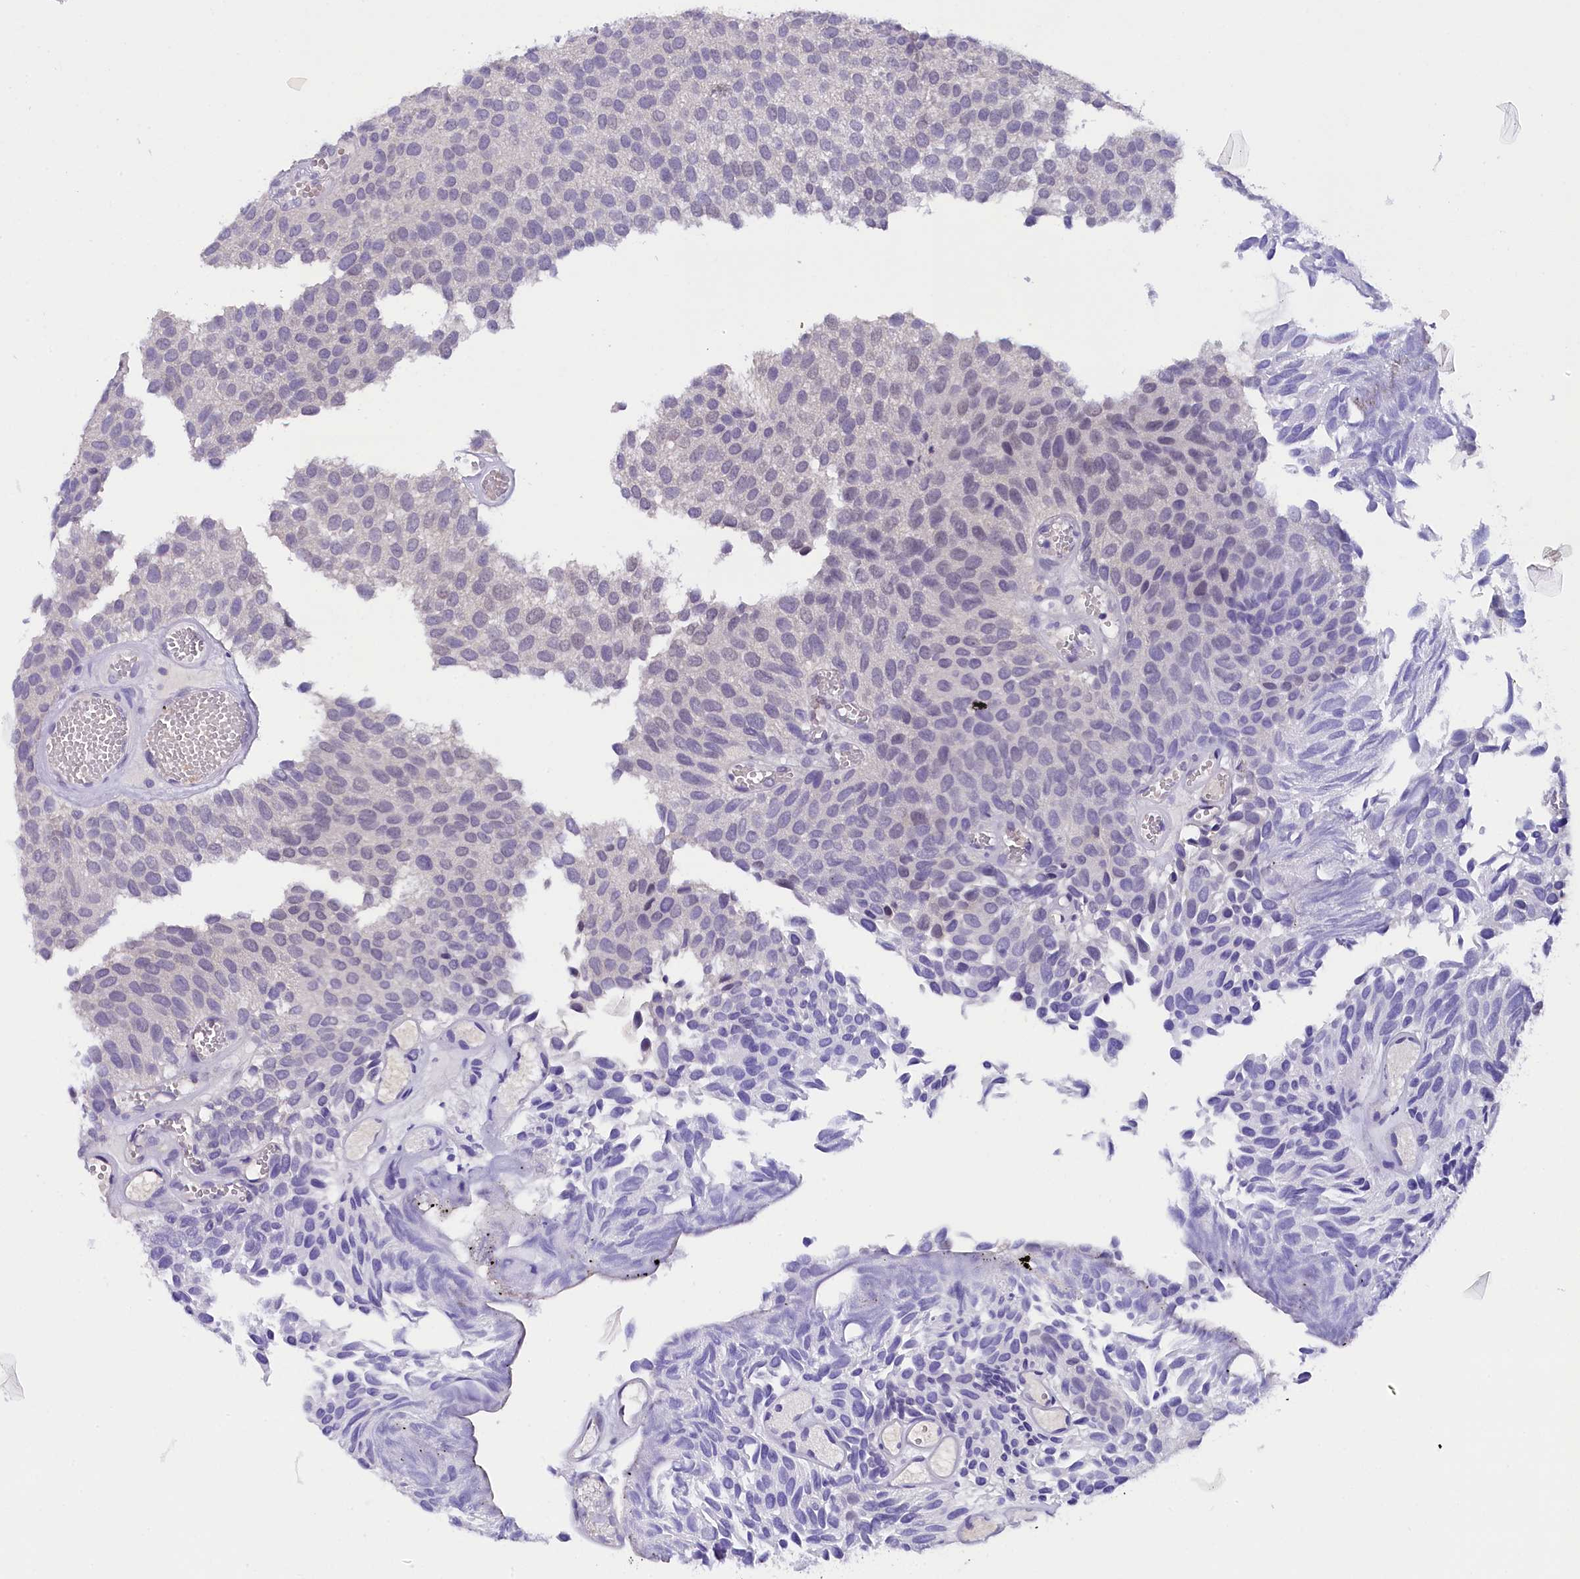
{"staining": {"intensity": "negative", "quantity": "none", "location": "none"}, "tissue": "urothelial cancer", "cell_type": "Tumor cells", "image_type": "cancer", "snomed": [{"axis": "morphology", "description": "Urothelial carcinoma, Low grade"}, {"axis": "topography", "description": "Urinary bladder"}], "caption": "Immunohistochemistry photomicrograph of neoplastic tissue: human low-grade urothelial carcinoma stained with DAB demonstrates no significant protein positivity in tumor cells.", "gene": "IQCN", "patient": {"sex": "male", "age": 89}}